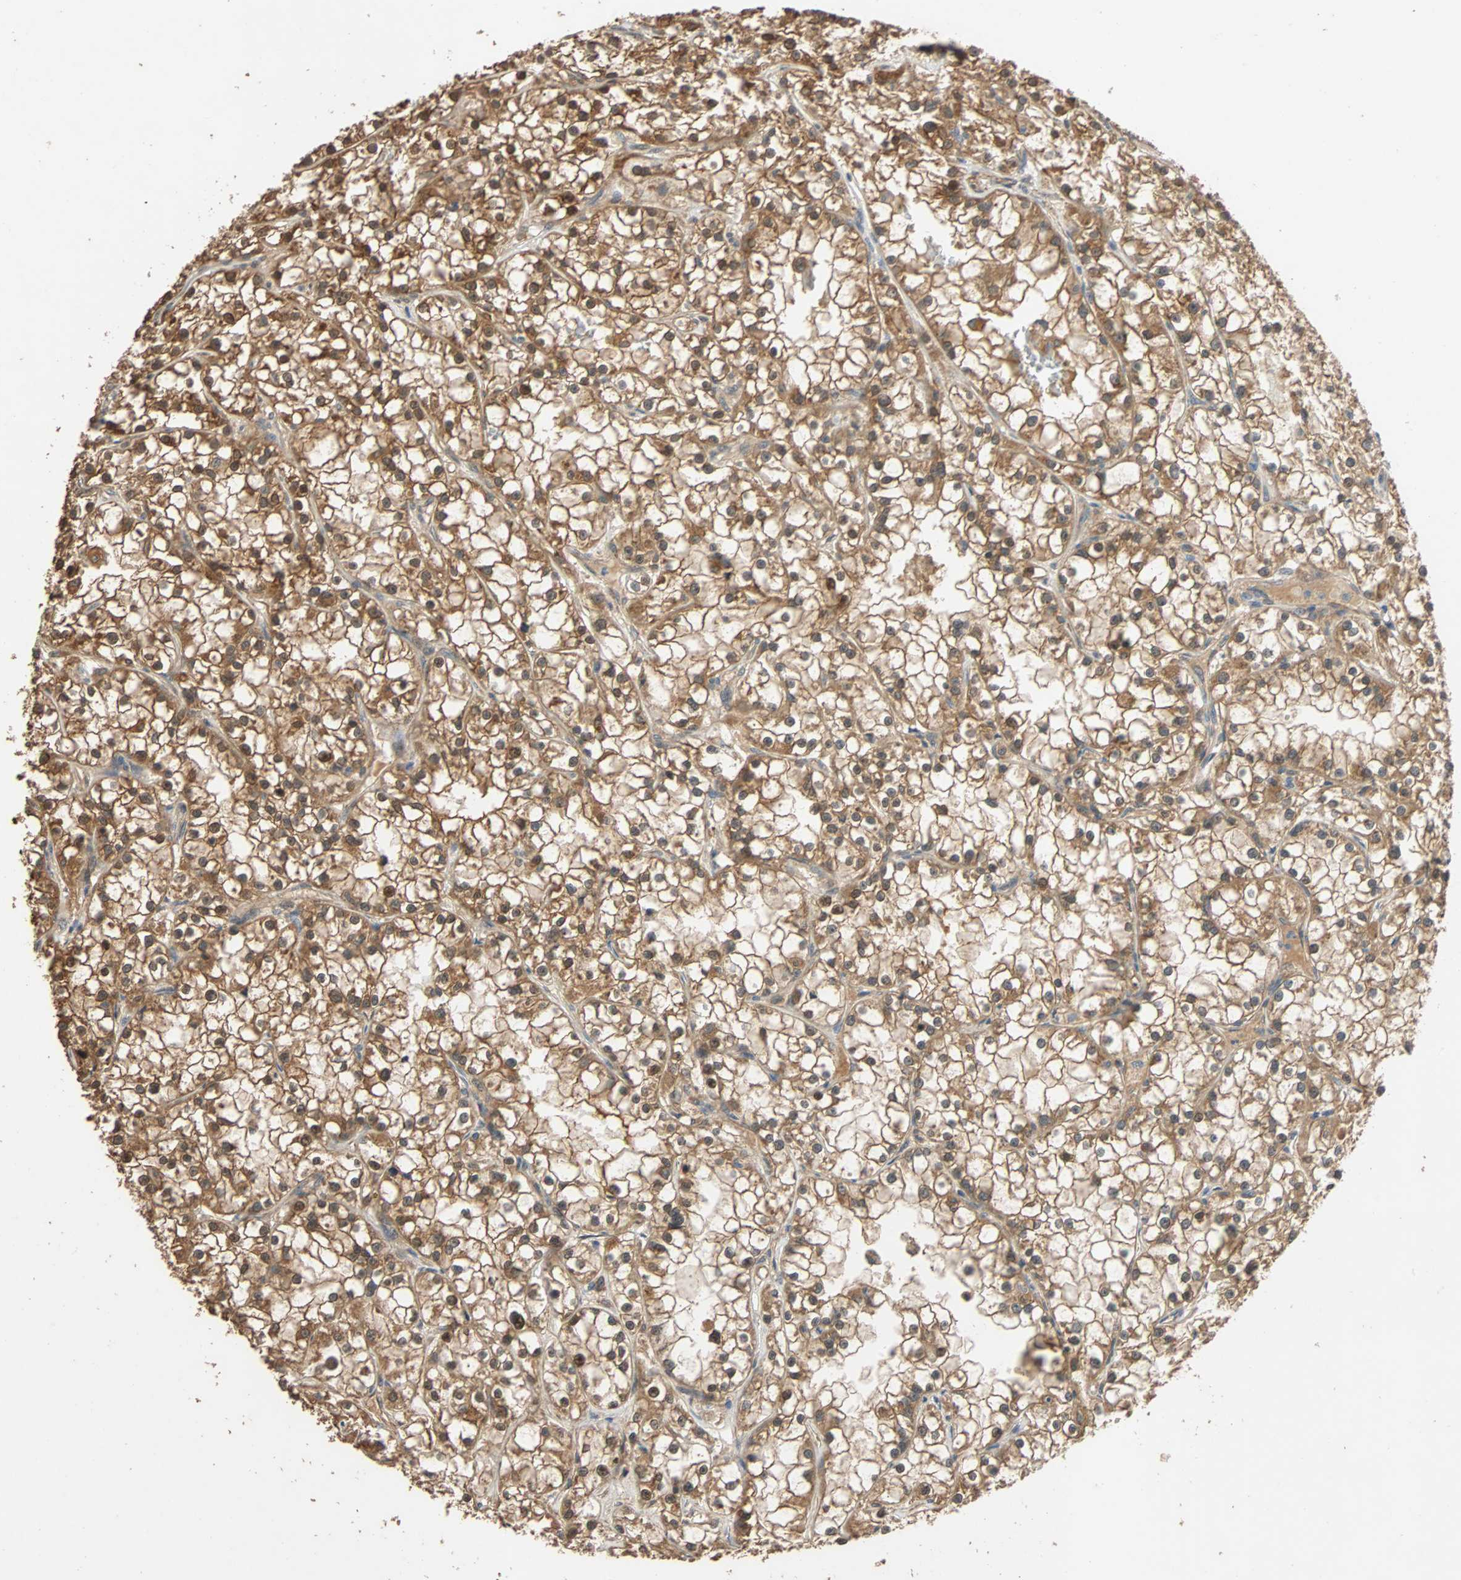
{"staining": {"intensity": "strong", "quantity": ">75%", "location": "cytoplasmic/membranous"}, "tissue": "renal cancer", "cell_type": "Tumor cells", "image_type": "cancer", "snomed": [{"axis": "morphology", "description": "Adenocarcinoma, NOS"}, {"axis": "topography", "description": "Kidney"}], "caption": "This photomicrograph shows renal cancer (adenocarcinoma) stained with immunohistochemistry to label a protein in brown. The cytoplasmic/membranous of tumor cells show strong positivity for the protein. Nuclei are counter-stained blue.", "gene": "QSER1", "patient": {"sex": "female", "age": 52}}